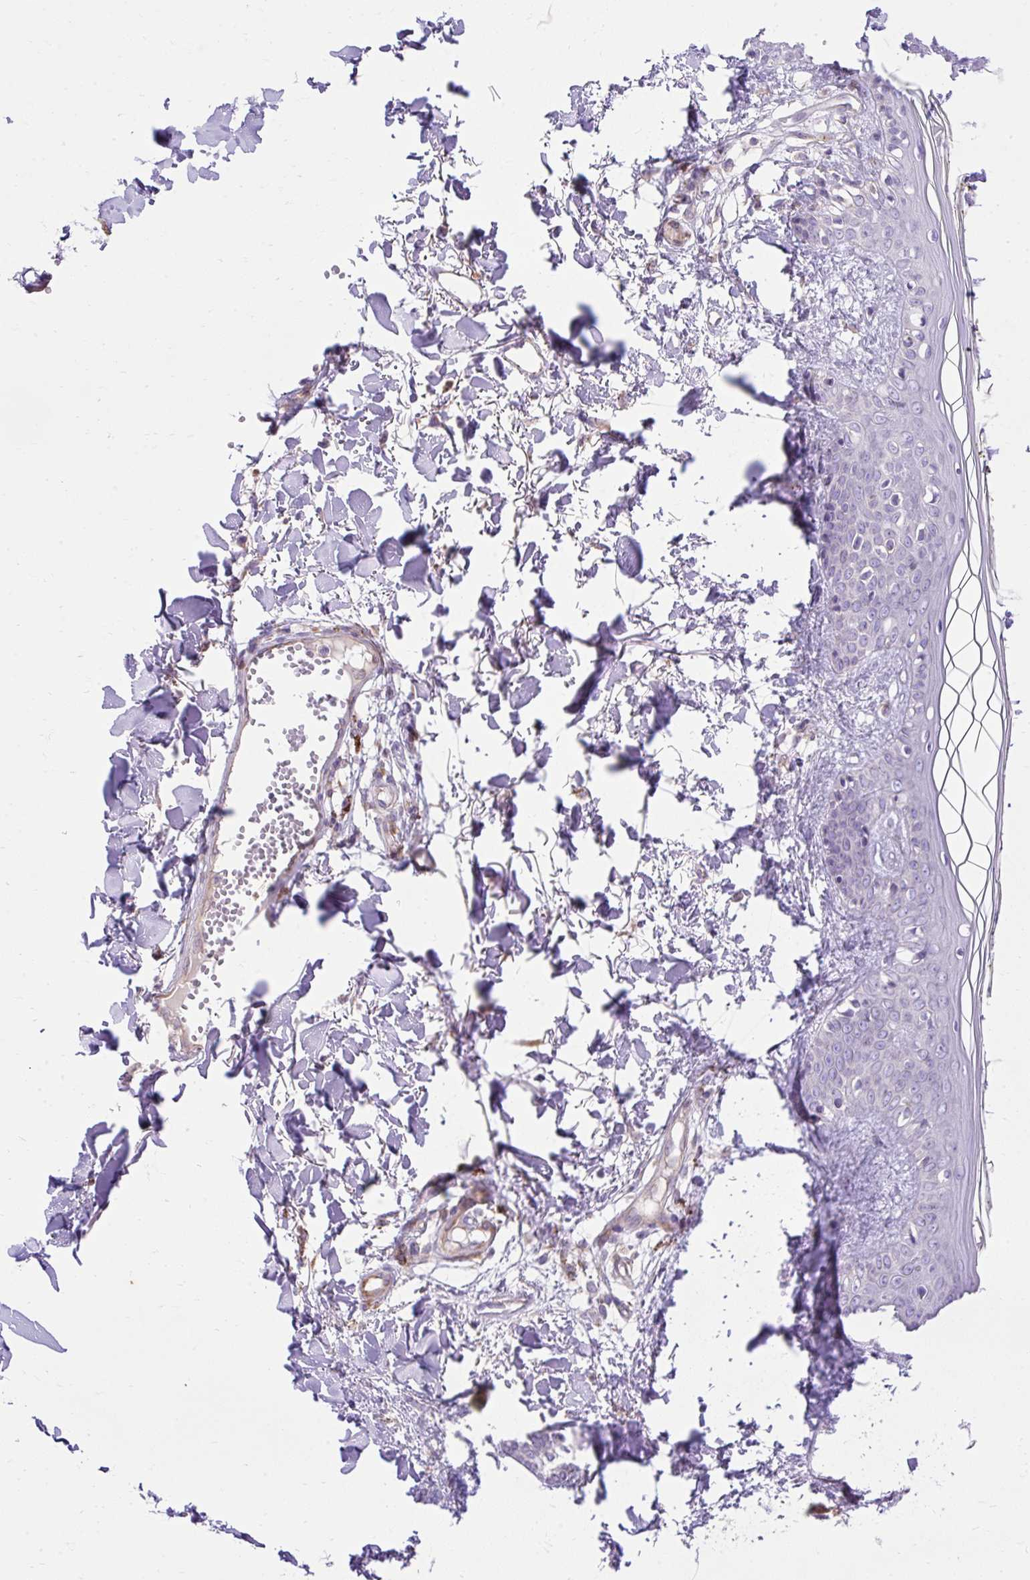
{"staining": {"intensity": "weak", "quantity": ">75%", "location": "cytoplasmic/membranous"}, "tissue": "skin", "cell_type": "Fibroblasts", "image_type": "normal", "snomed": [{"axis": "morphology", "description": "Normal tissue, NOS"}, {"axis": "topography", "description": "Skin"}], "caption": "The photomicrograph reveals staining of unremarkable skin, revealing weak cytoplasmic/membranous protein positivity (brown color) within fibroblasts.", "gene": "HEXB", "patient": {"sex": "female", "age": 34}}